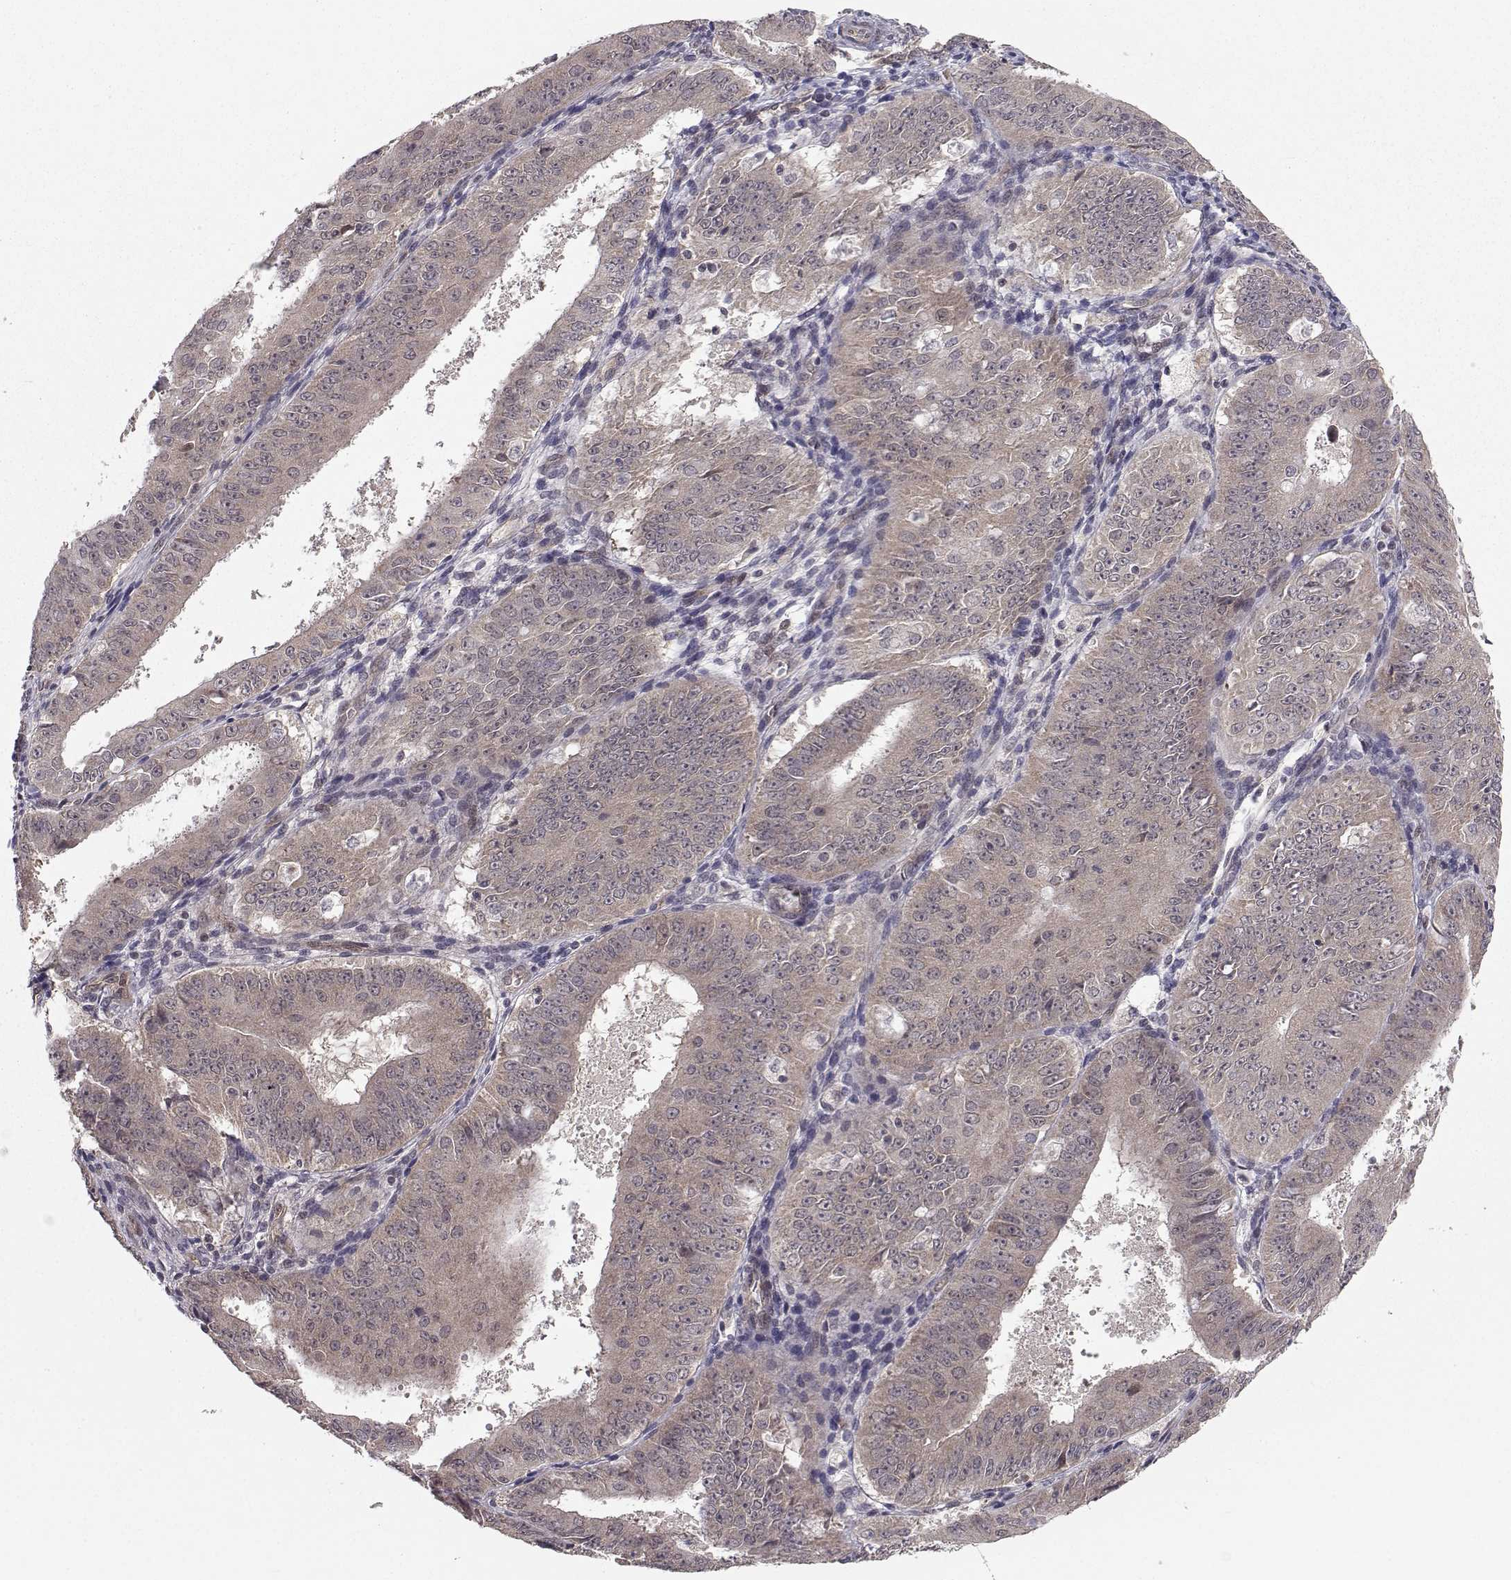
{"staining": {"intensity": "weak", "quantity": ">75%", "location": "cytoplasmic/membranous"}, "tissue": "ovarian cancer", "cell_type": "Tumor cells", "image_type": "cancer", "snomed": [{"axis": "morphology", "description": "Carcinoma, endometroid"}, {"axis": "topography", "description": "Ovary"}], "caption": "Human ovarian endometroid carcinoma stained with a protein marker displays weak staining in tumor cells.", "gene": "PKN2", "patient": {"sex": "female", "age": 42}}